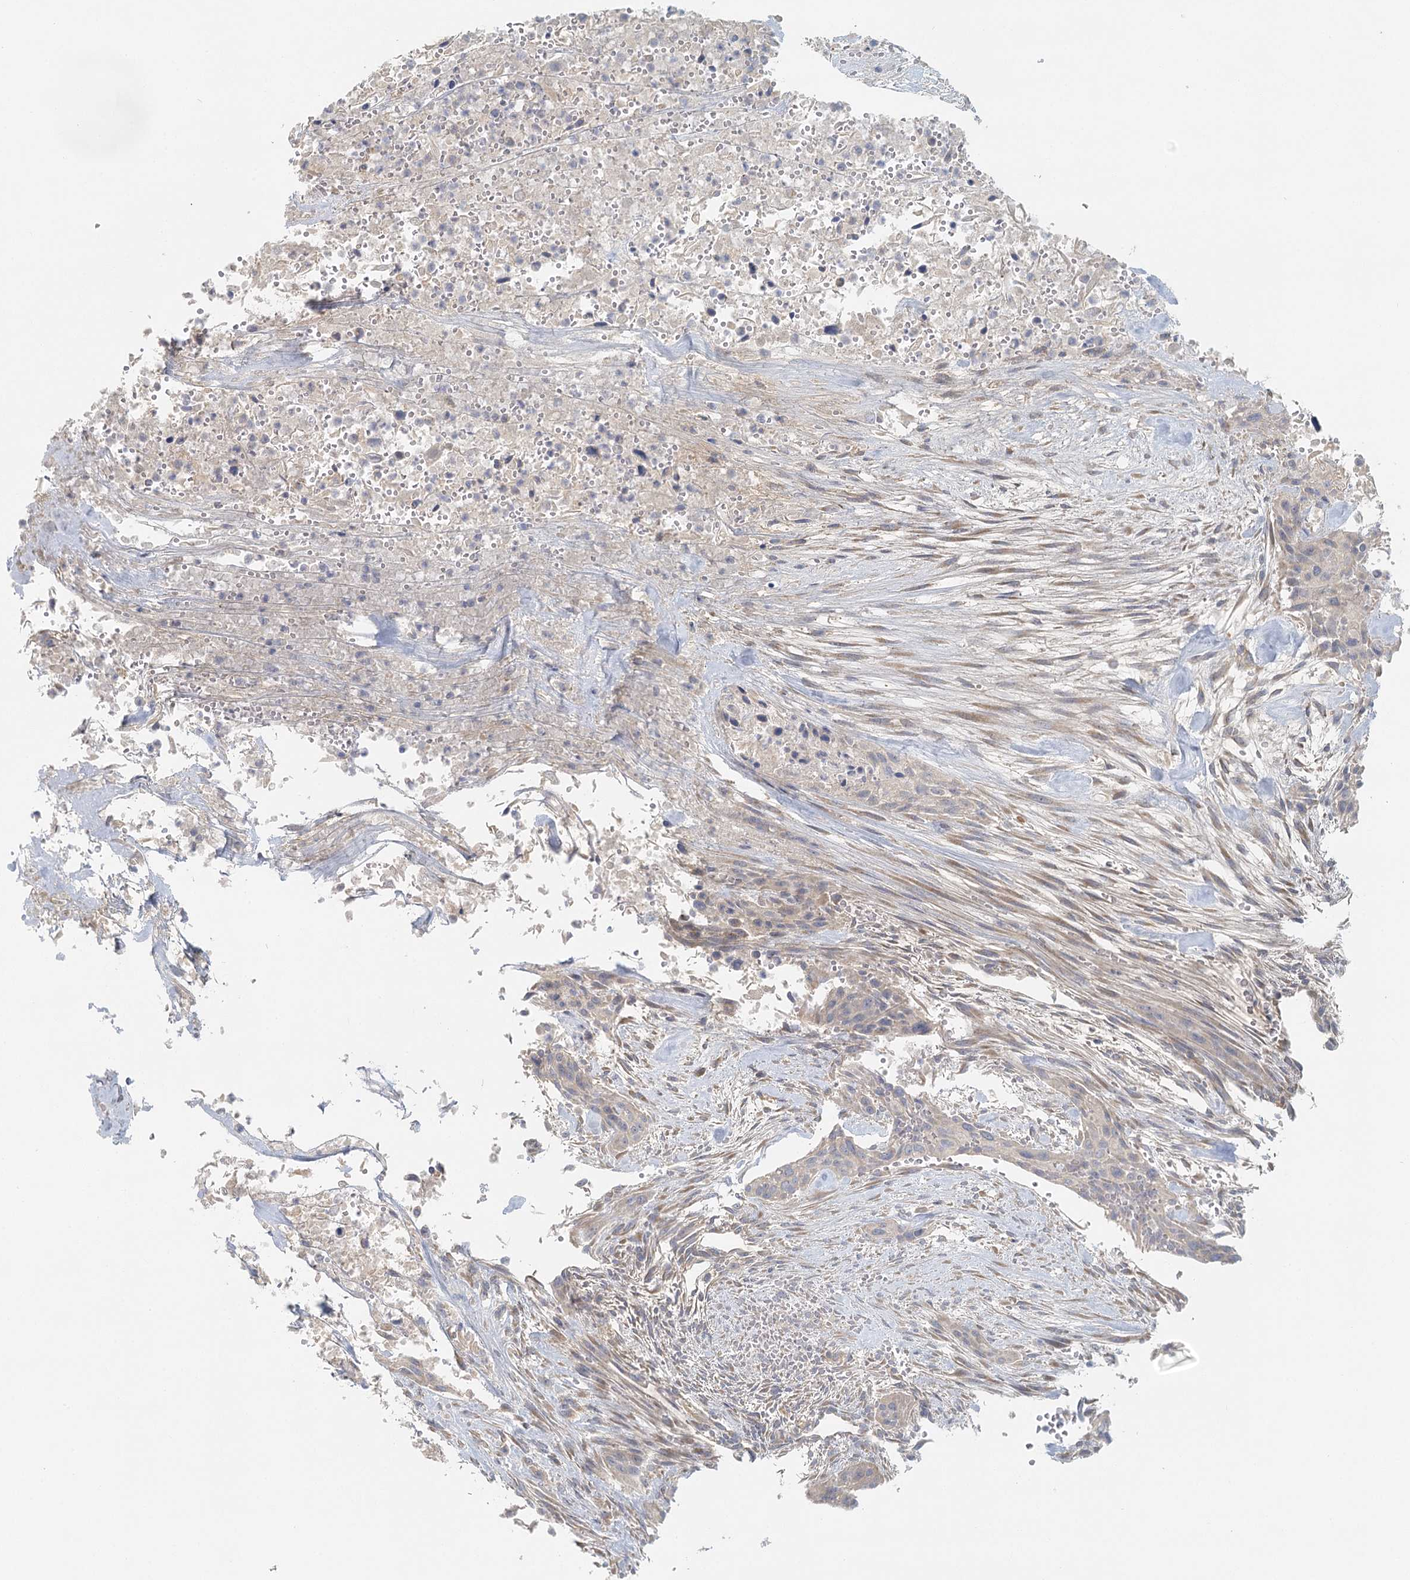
{"staining": {"intensity": "negative", "quantity": "none", "location": "none"}, "tissue": "urothelial cancer", "cell_type": "Tumor cells", "image_type": "cancer", "snomed": [{"axis": "morphology", "description": "Urothelial carcinoma, High grade"}, {"axis": "topography", "description": "Urinary bladder"}], "caption": "Human urothelial carcinoma (high-grade) stained for a protein using immunohistochemistry displays no staining in tumor cells.", "gene": "VSIG1", "patient": {"sex": "male", "age": 35}}